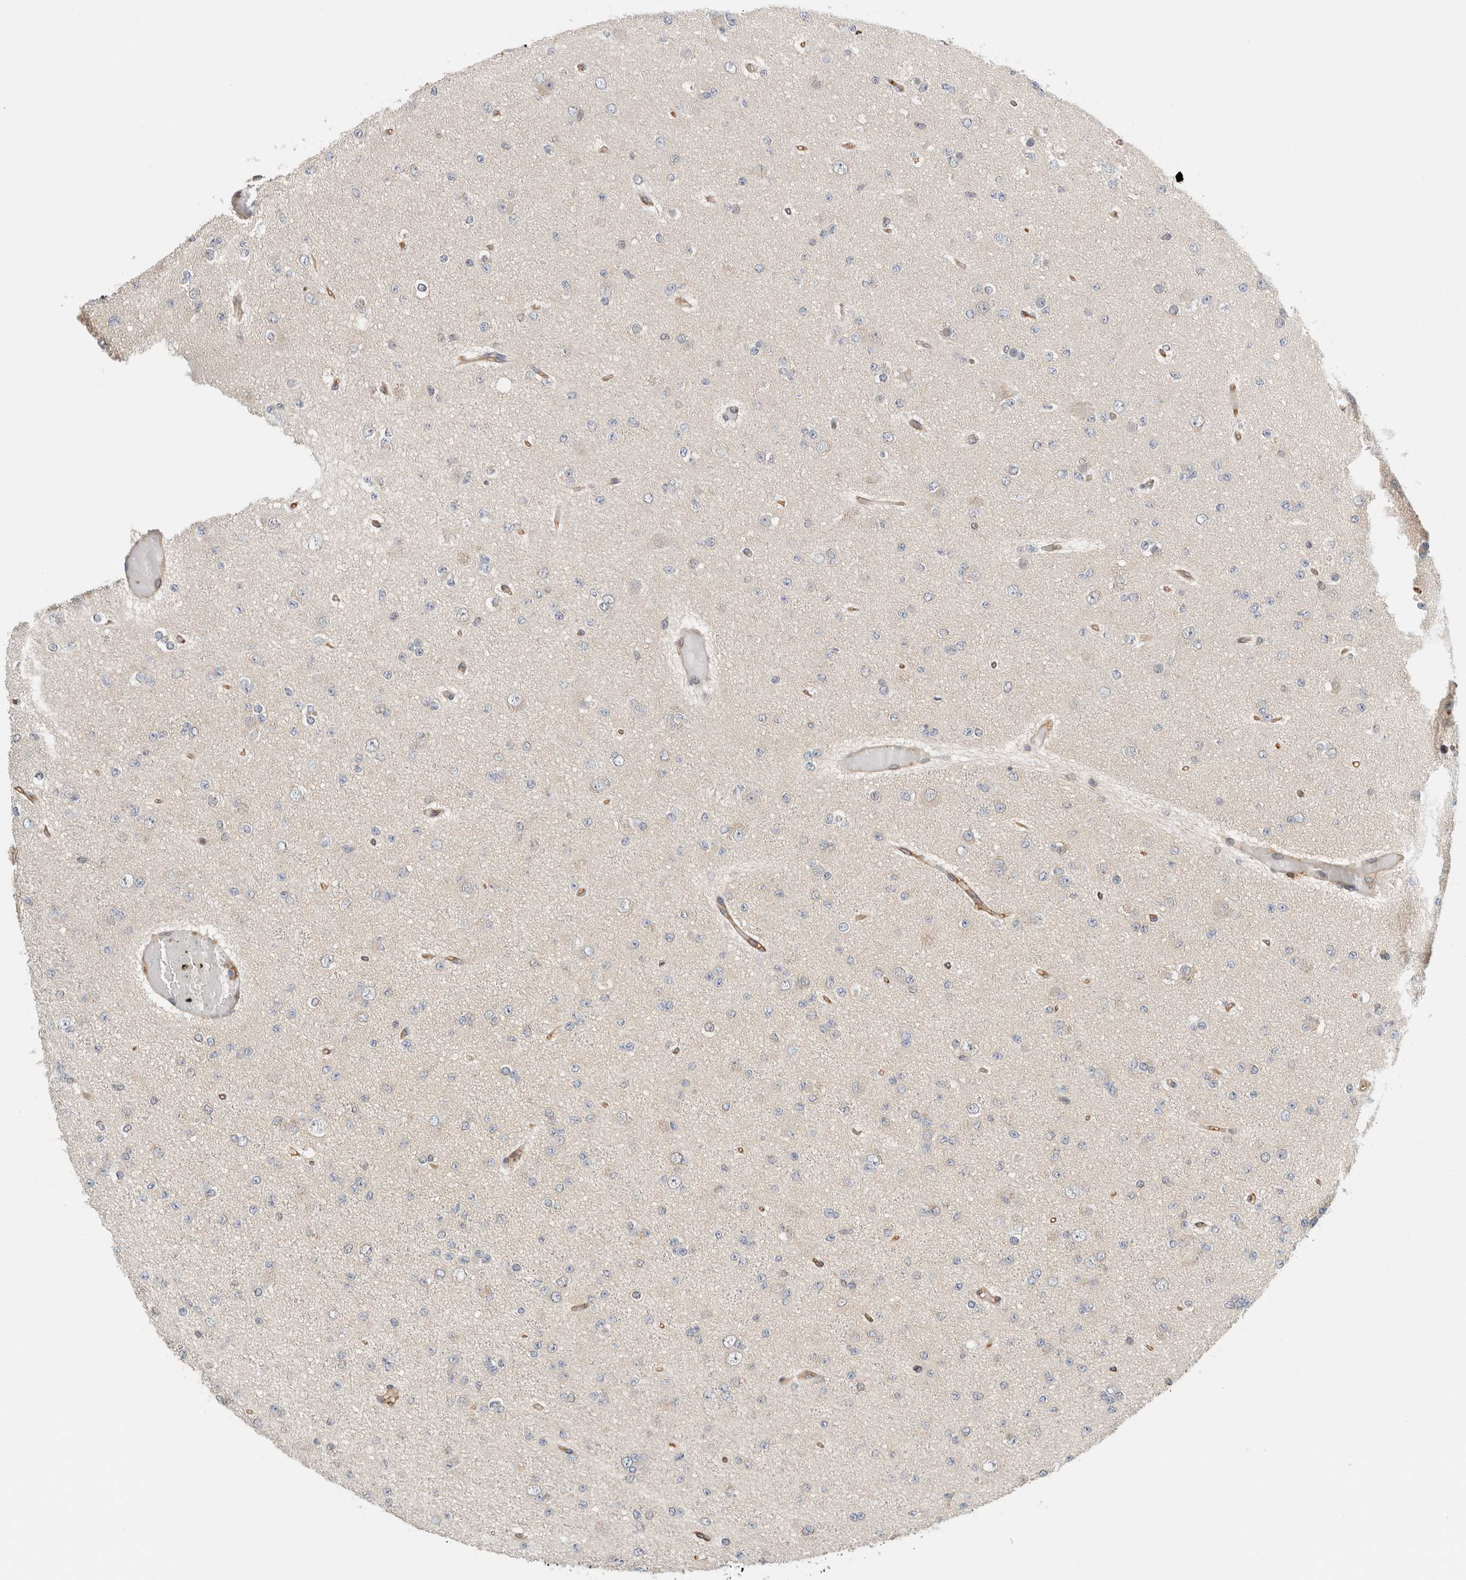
{"staining": {"intensity": "negative", "quantity": "none", "location": "none"}, "tissue": "glioma", "cell_type": "Tumor cells", "image_type": "cancer", "snomed": [{"axis": "morphology", "description": "Glioma, malignant, Low grade"}, {"axis": "topography", "description": "Brain"}], "caption": "An image of human glioma is negative for staining in tumor cells. (Immunohistochemistry (ihc), brightfield microscopy, high magnification).", "gene": "PFDN4", "patient": {"sex": "female", "age": 22}}